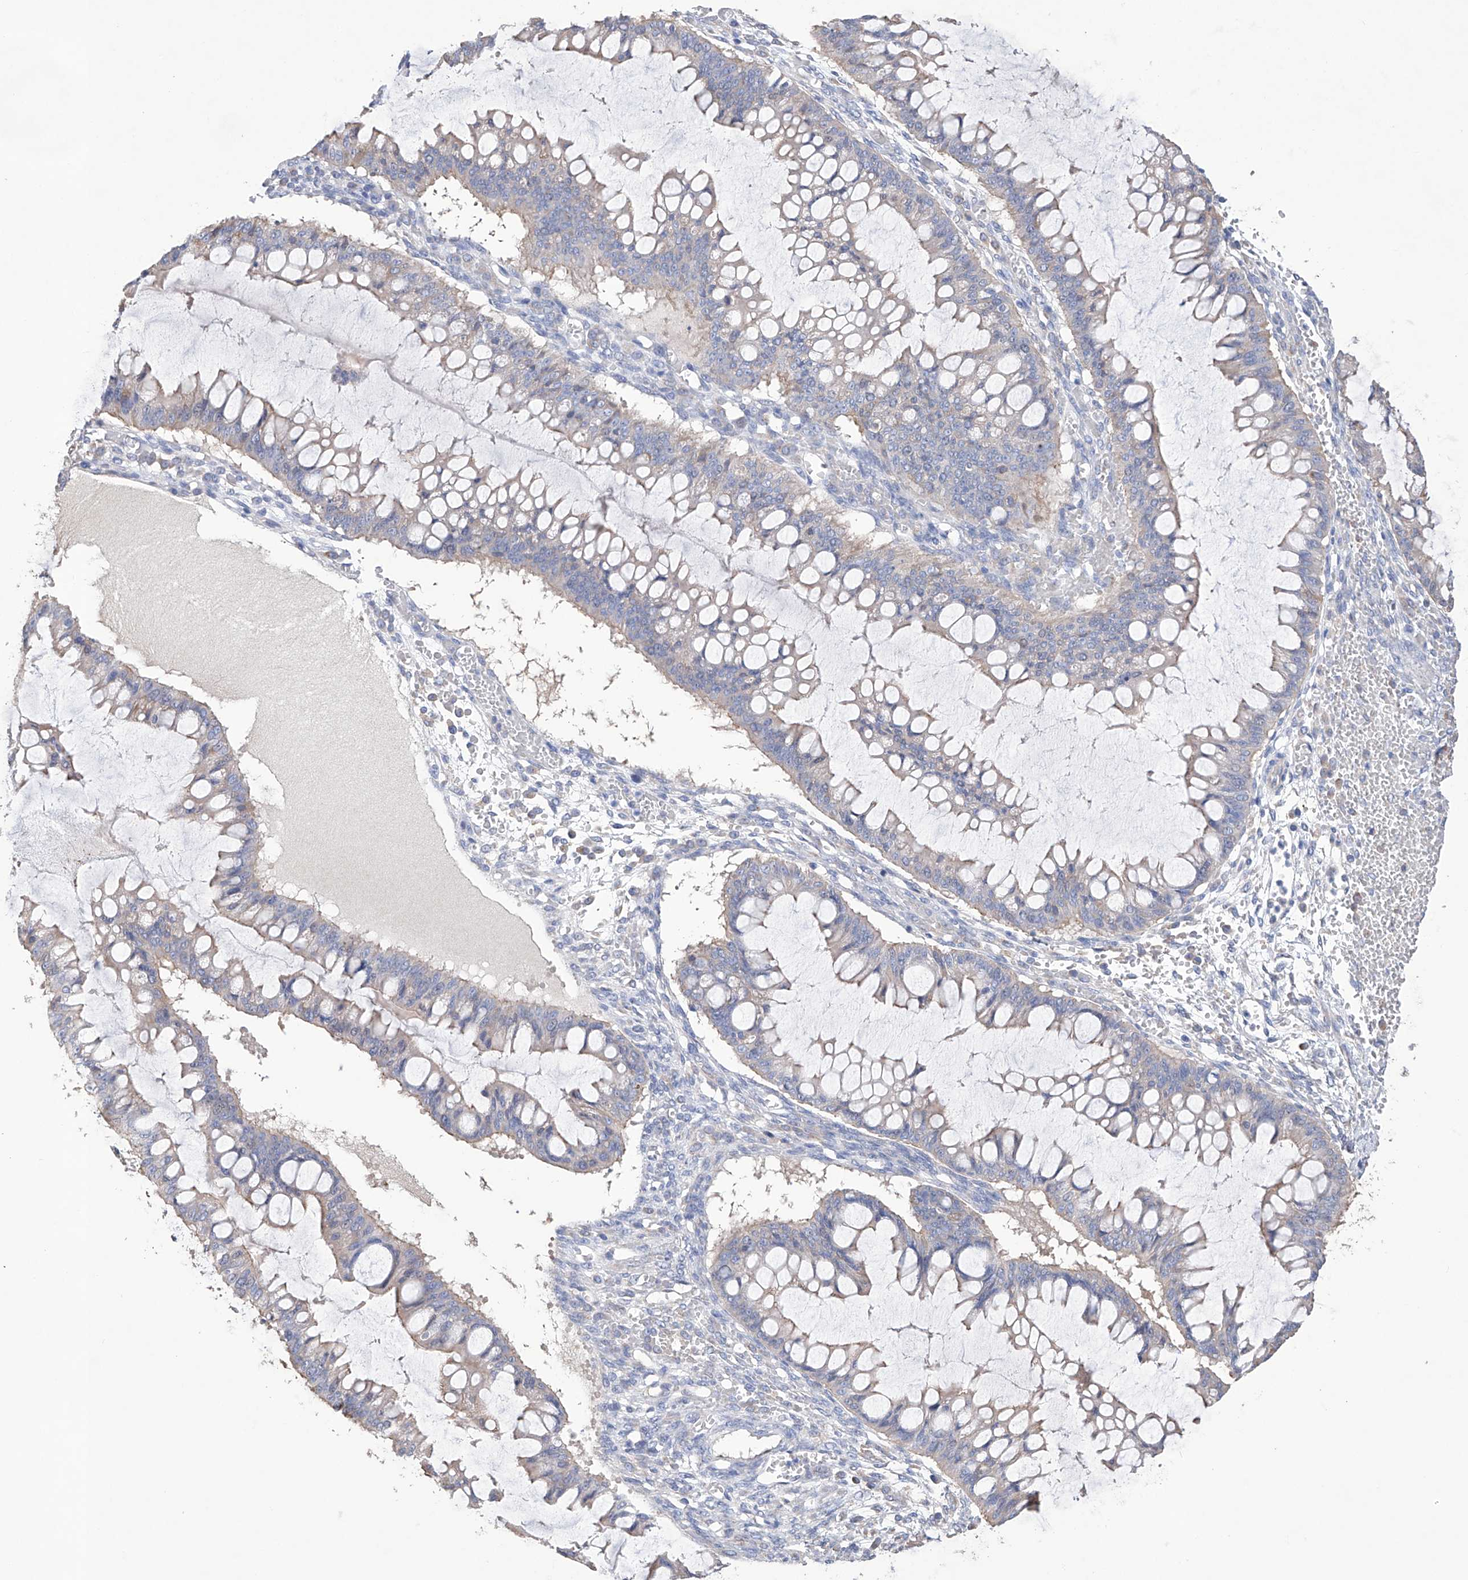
{"staining": {"intensity": "weak", "quantity": "<25%", "location": "cytoplasmic/membranous"}, "tissue": "ovarian cancer", "cell_type": "Tumor cells", "image_type": "cancer", "snomed": [{"axis": "morphology", "description": "Cystadenocarcinoma, mucinous, NOS"}, {"axis": "topography", "description": "Ovary"}], "caption": "Immunohistochemistry micrograph of neoplastic tissue: ovarian cancer (mucinous cystadenocarcinoma) stained with DAB demonstrates no significant protein positivity in tumor cells.", "gene": "AFG1L", "patient": {"sex": "female", "age": 73}}